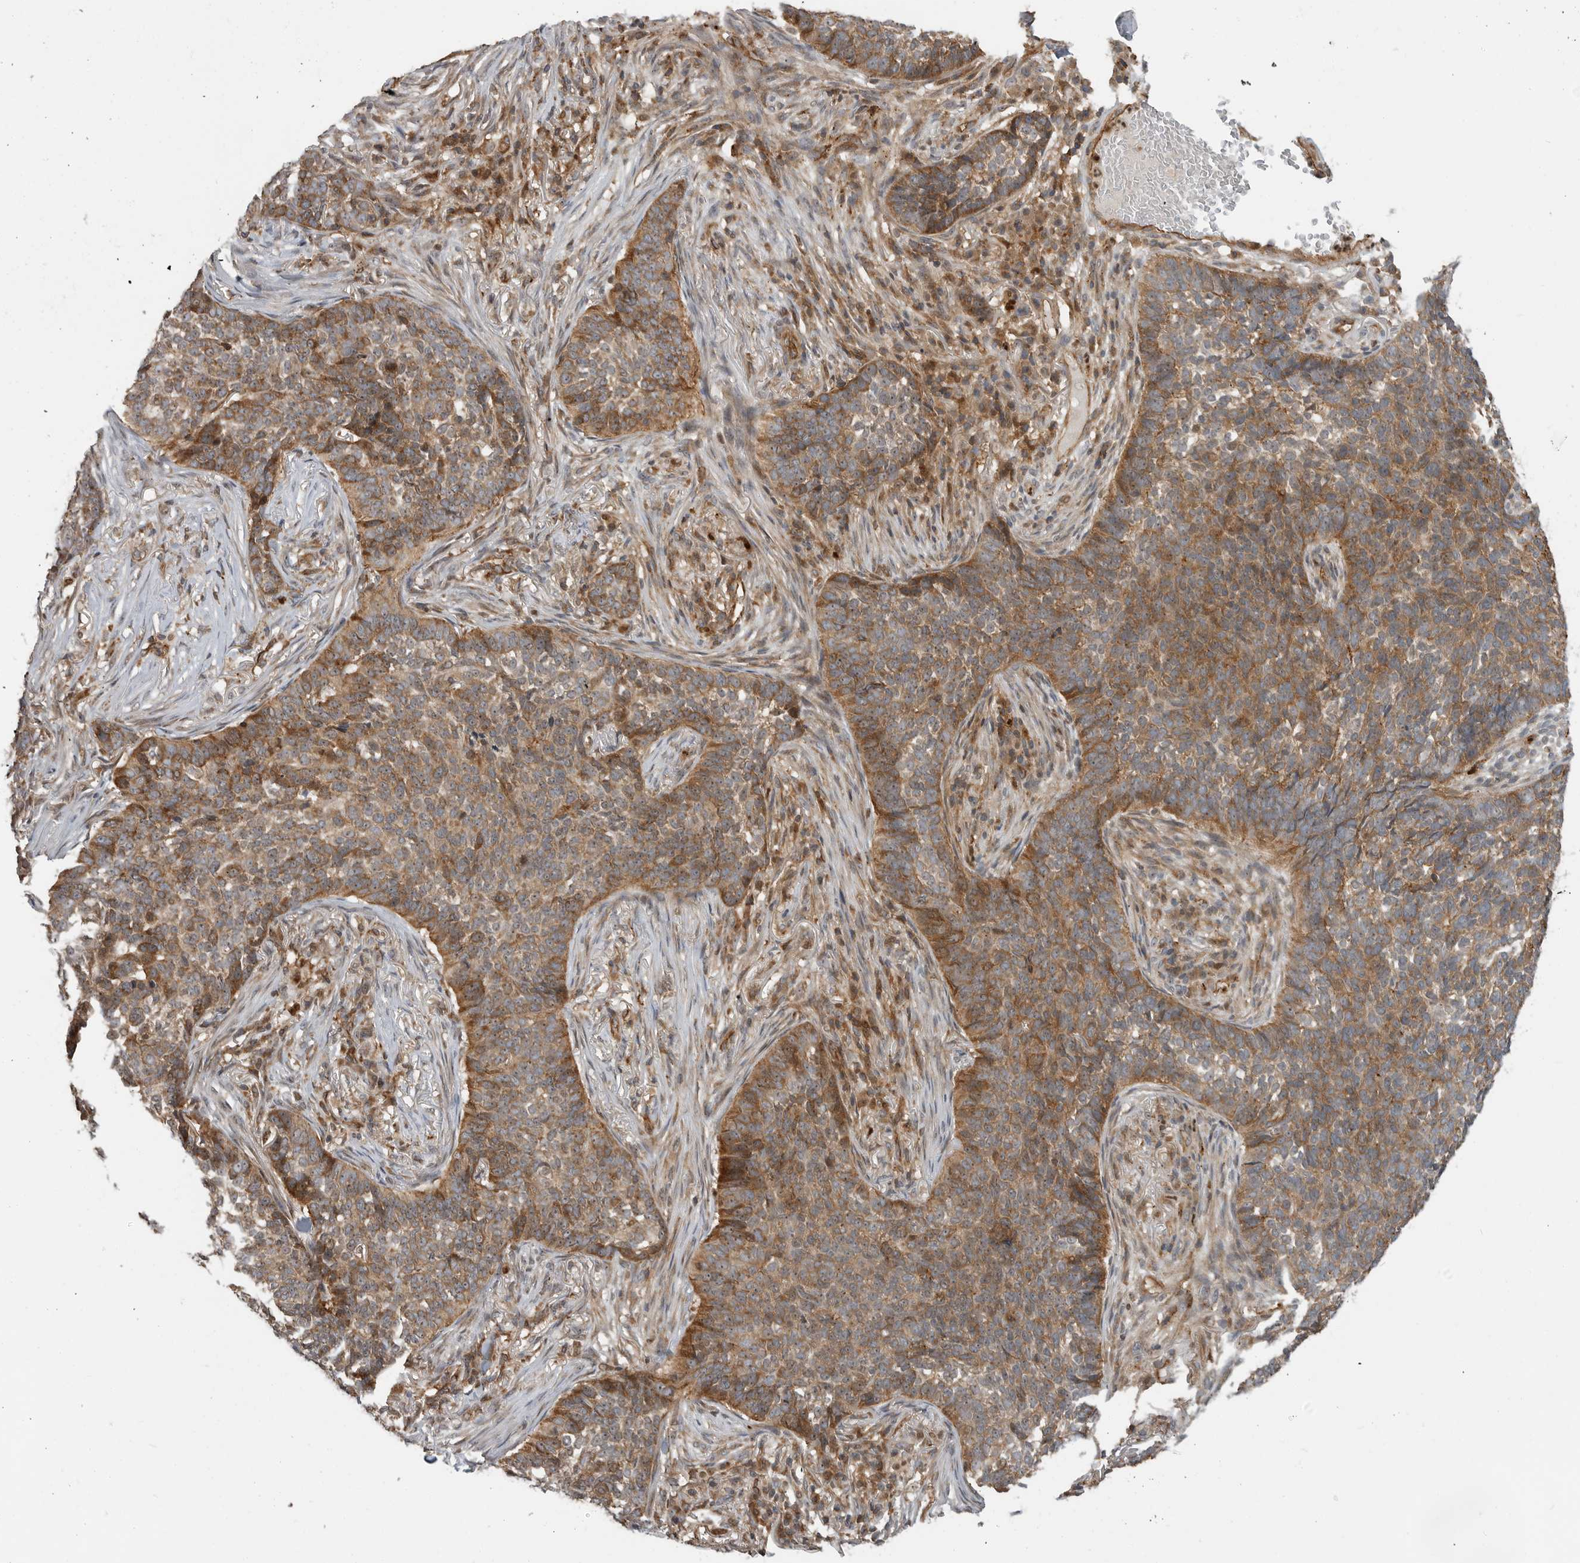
{"staining": {"intensity": "moderate", "quantity": ">75%", "location": "cytoplasmic/membranous"}, "tissue": "skin cancer", "cell_type": "Tumor cells", "image_type": "cancer", "snomed": [{"axis": "morphology", "description": "Basal cell carcinoma"}, {"axis": "topography", "description": "Skin"}], "caption": "Skin cancer (basal cell carcinoma) stained for a protein reveals moderate cytoplasmic/membranous positivity in tumor cells.", "gene": "STRAP", "patient": {"sex": "male", "age": 85}}